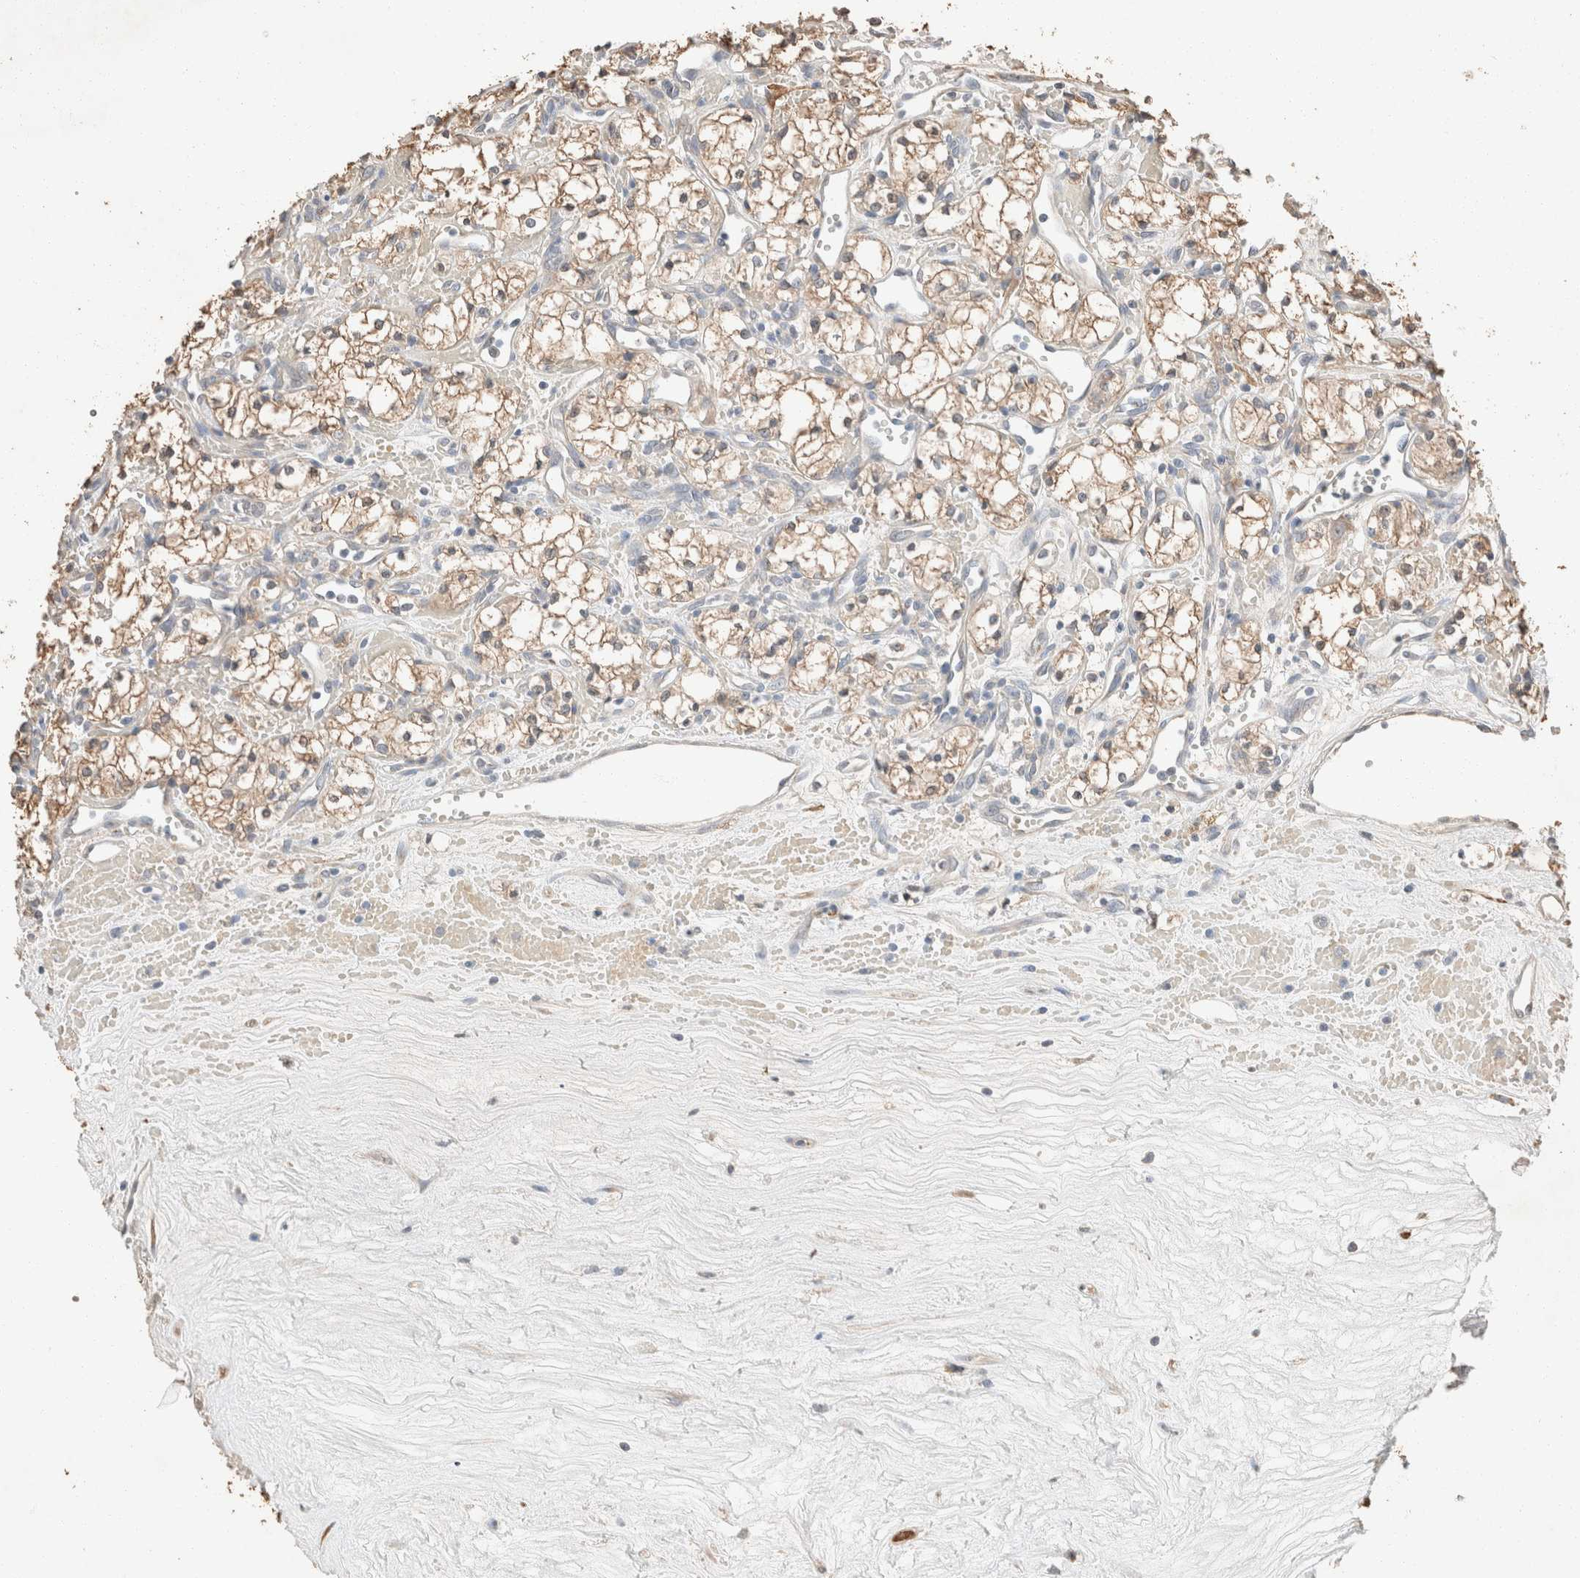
{"staining": {"intensity": "weak", "quantity": ">75%", "location": "cytoplasmic/membranous"}, "tissue": "renal cancer", "cell_type": "Tumor cells", "image_type": "cancer", "snomed": [{"axis": "morphology", "description": "Adenocarcinoma, NOS"}, {"axis": "topography", "description": "Kidney"}], "caption": "Weak cytoplasmic/membranous expression is present in approximately >75% of tumor cells in adenocarcinoma (renal). The protein is shown in brown color, while the nuclei are stained blue.", "gene": "TUBD1", "patient": {"sex": "male", "age": 59}}